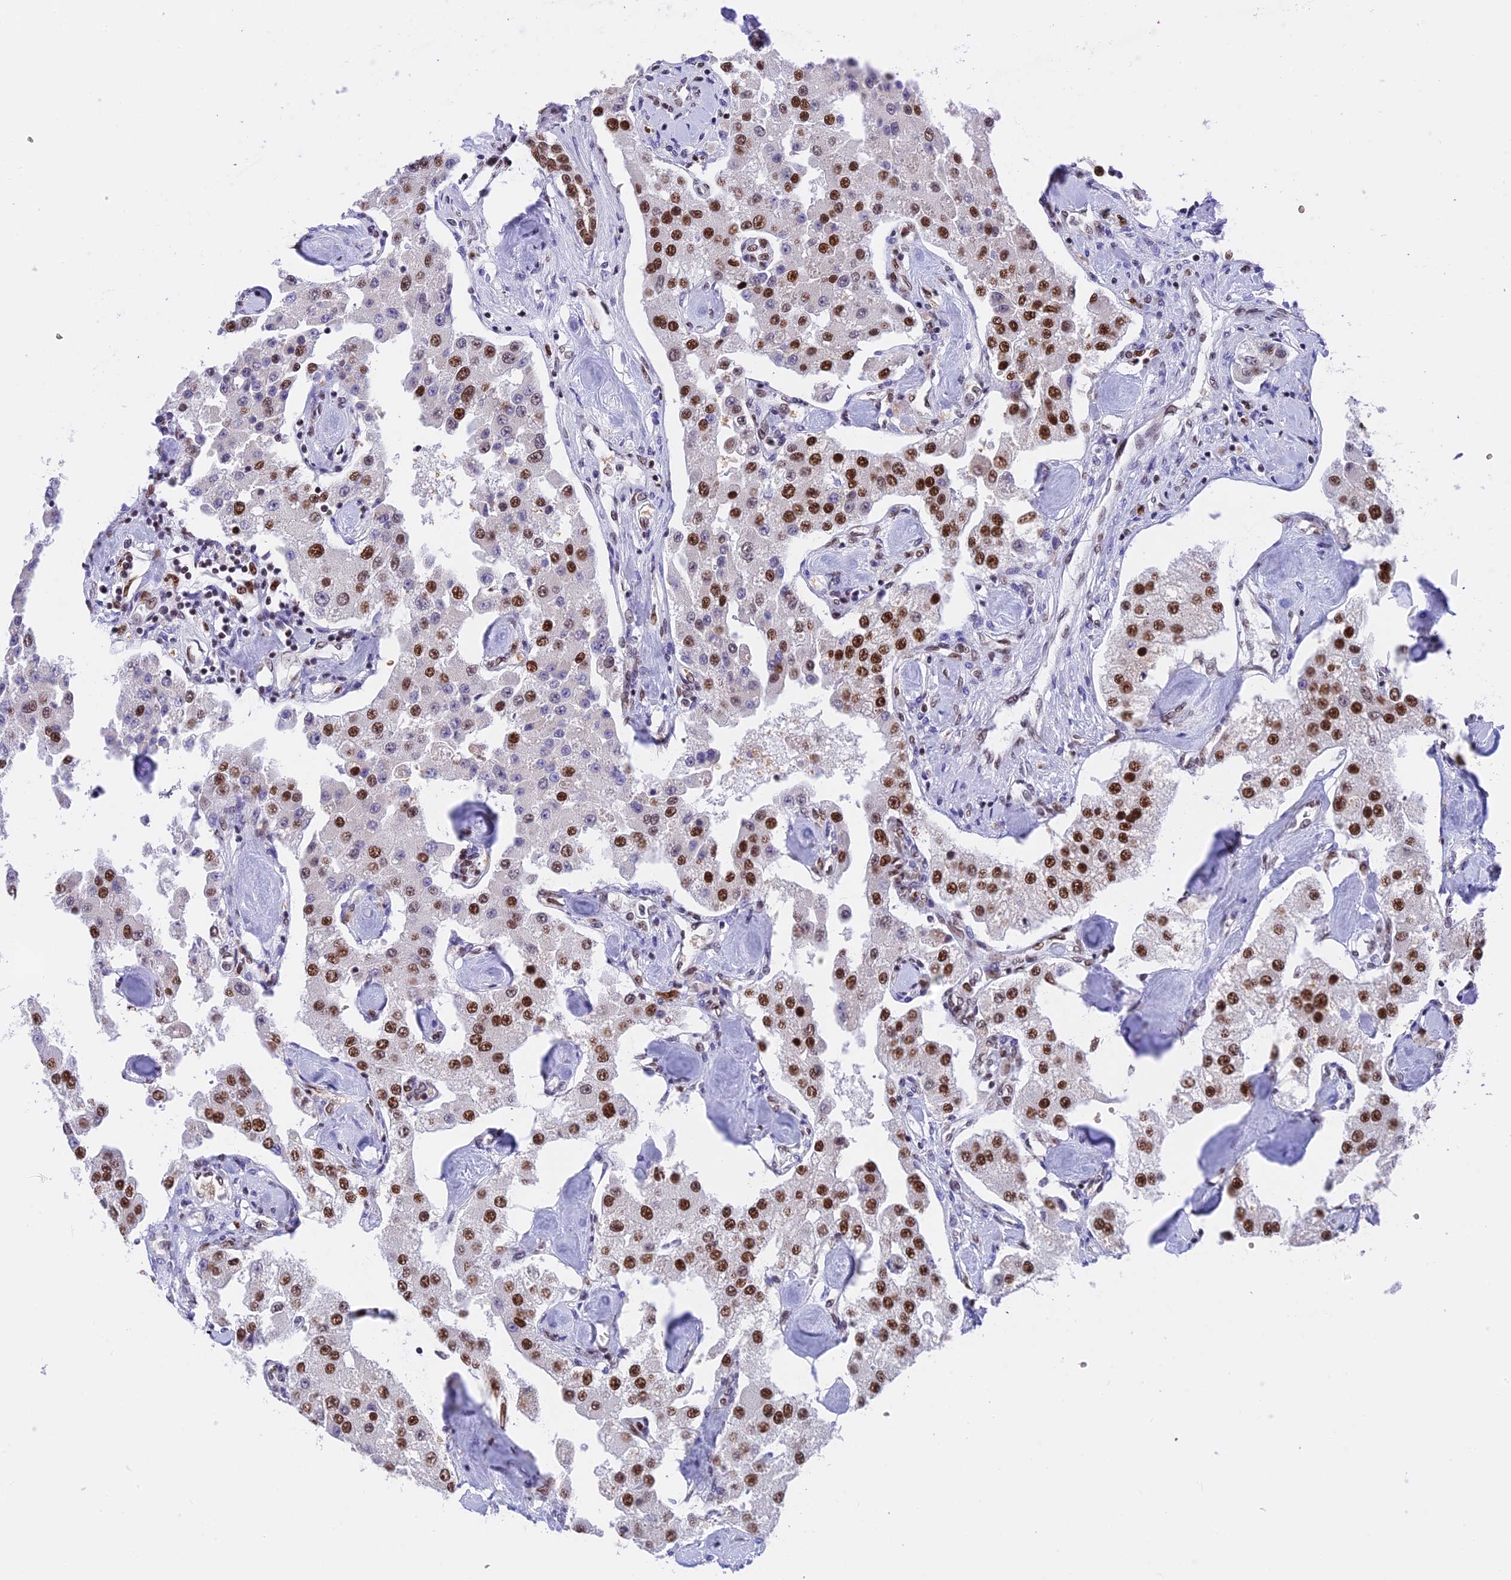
{"staining": {"intensity": "strong", "quantity": "25%-75%", "location": "nuclear"}, "tissue": "carcinoid", "cell_type": "Tumor cells", "image_type": "cancer", "snomed": [{"axis": "morphology", "description": "Carcinoid, malignant, NOS"}, {"axis": "topography", "description": "Pancreas"}], "caption": "The photomicrograph reveals staining of malignant carcinoid, revealing strong nuclear protein positivity (brown color) within tumor cells.", "gene": "EEF1AKMT3", "patient": {"sex": "male", "age": 41}}